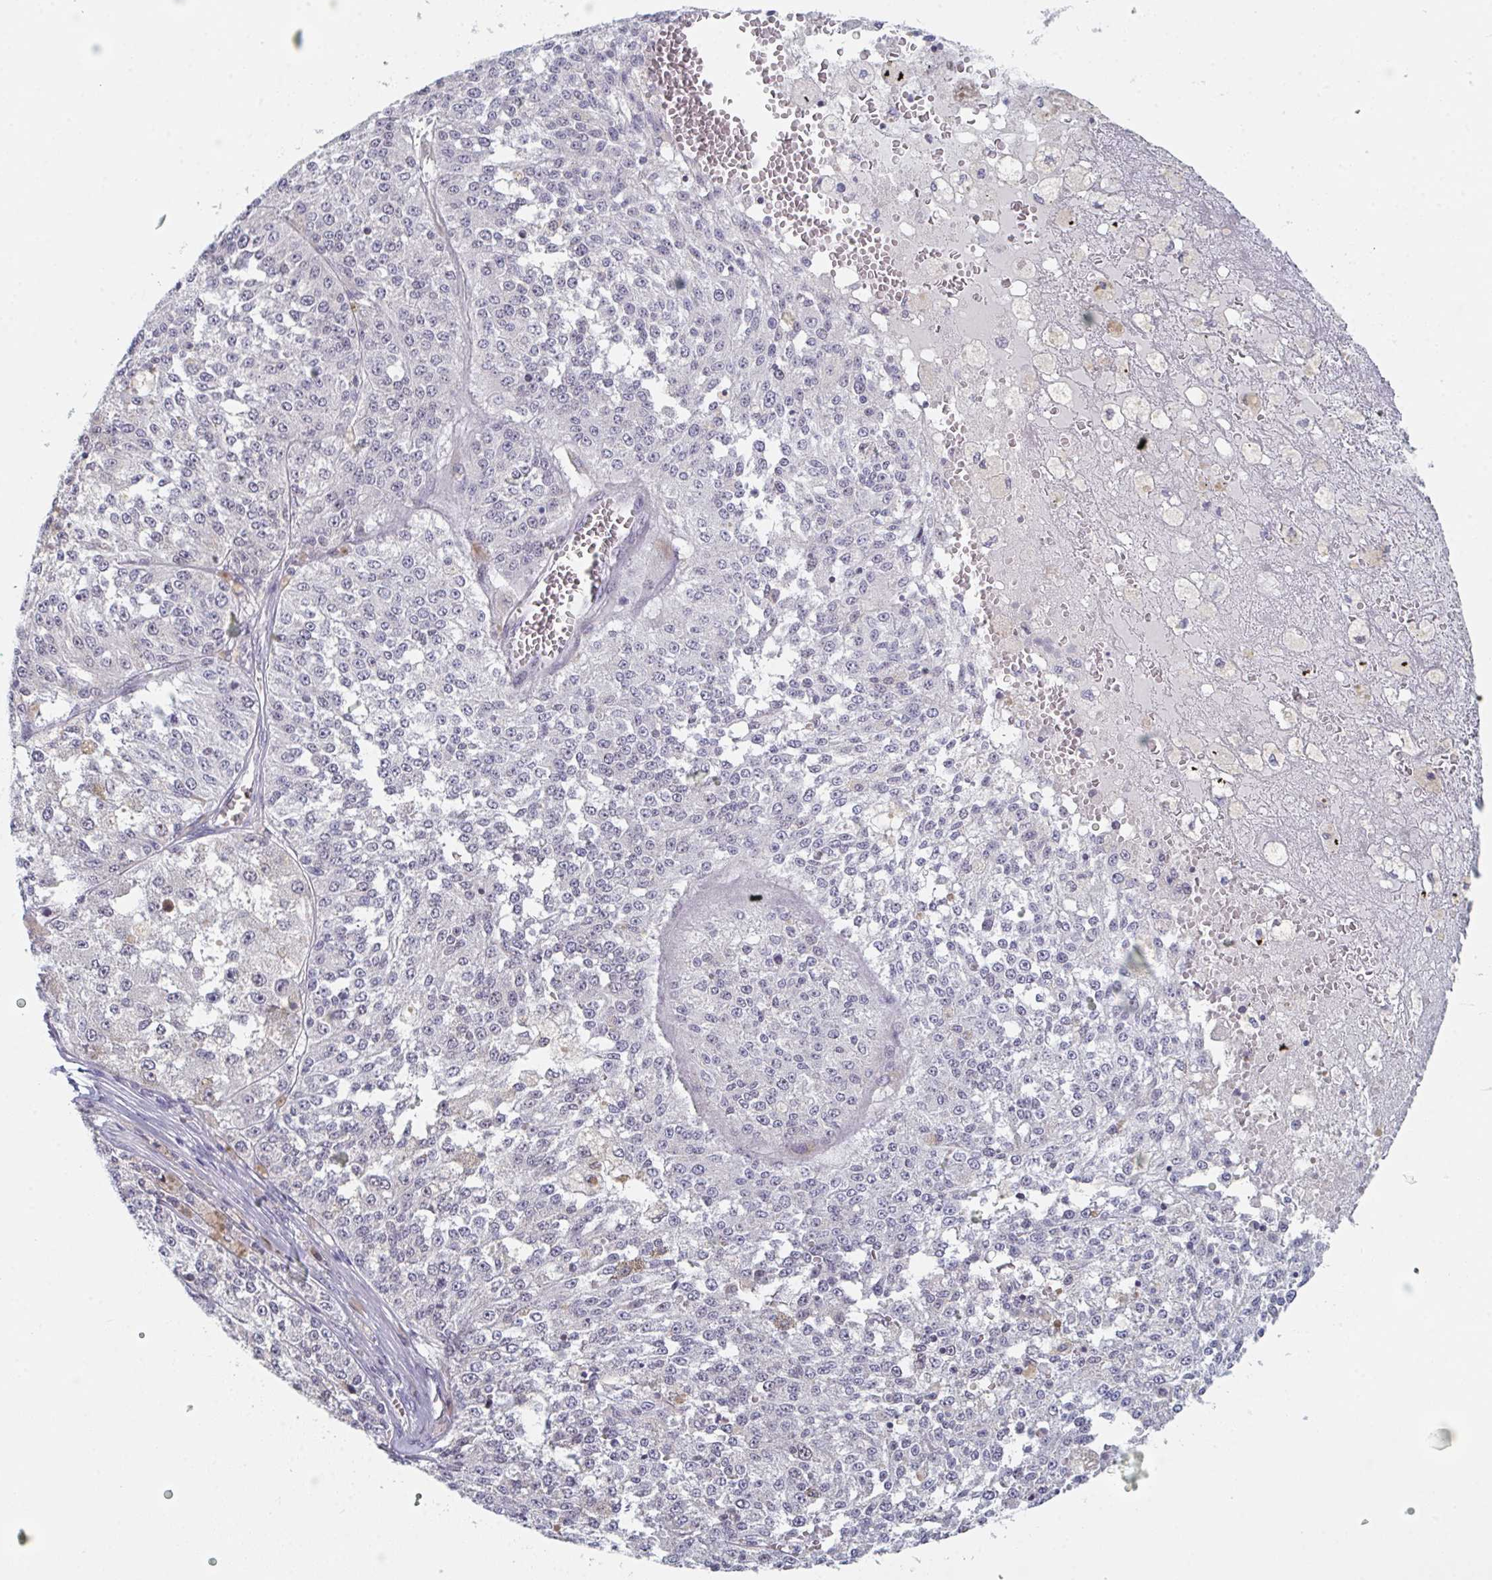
{"staining": {"intensity": "negative", "quantity": "none", "location": "none"}, "tissue": "melanoma", "cell_type": "Tumor cells", "image_type": "cancer", "snomed": [{"axis": "morphology", "description": "Malignant melanoma, Metastatic site"}, {"axis": "topography", "description": "Lymph node"}], "caption": "IHC micrograph of melanoma stained for a protein (brown), which demonstrates no staining in tumor cells.", "gene": "CENPT", "patient": {"sex": "female", "age": 64}}